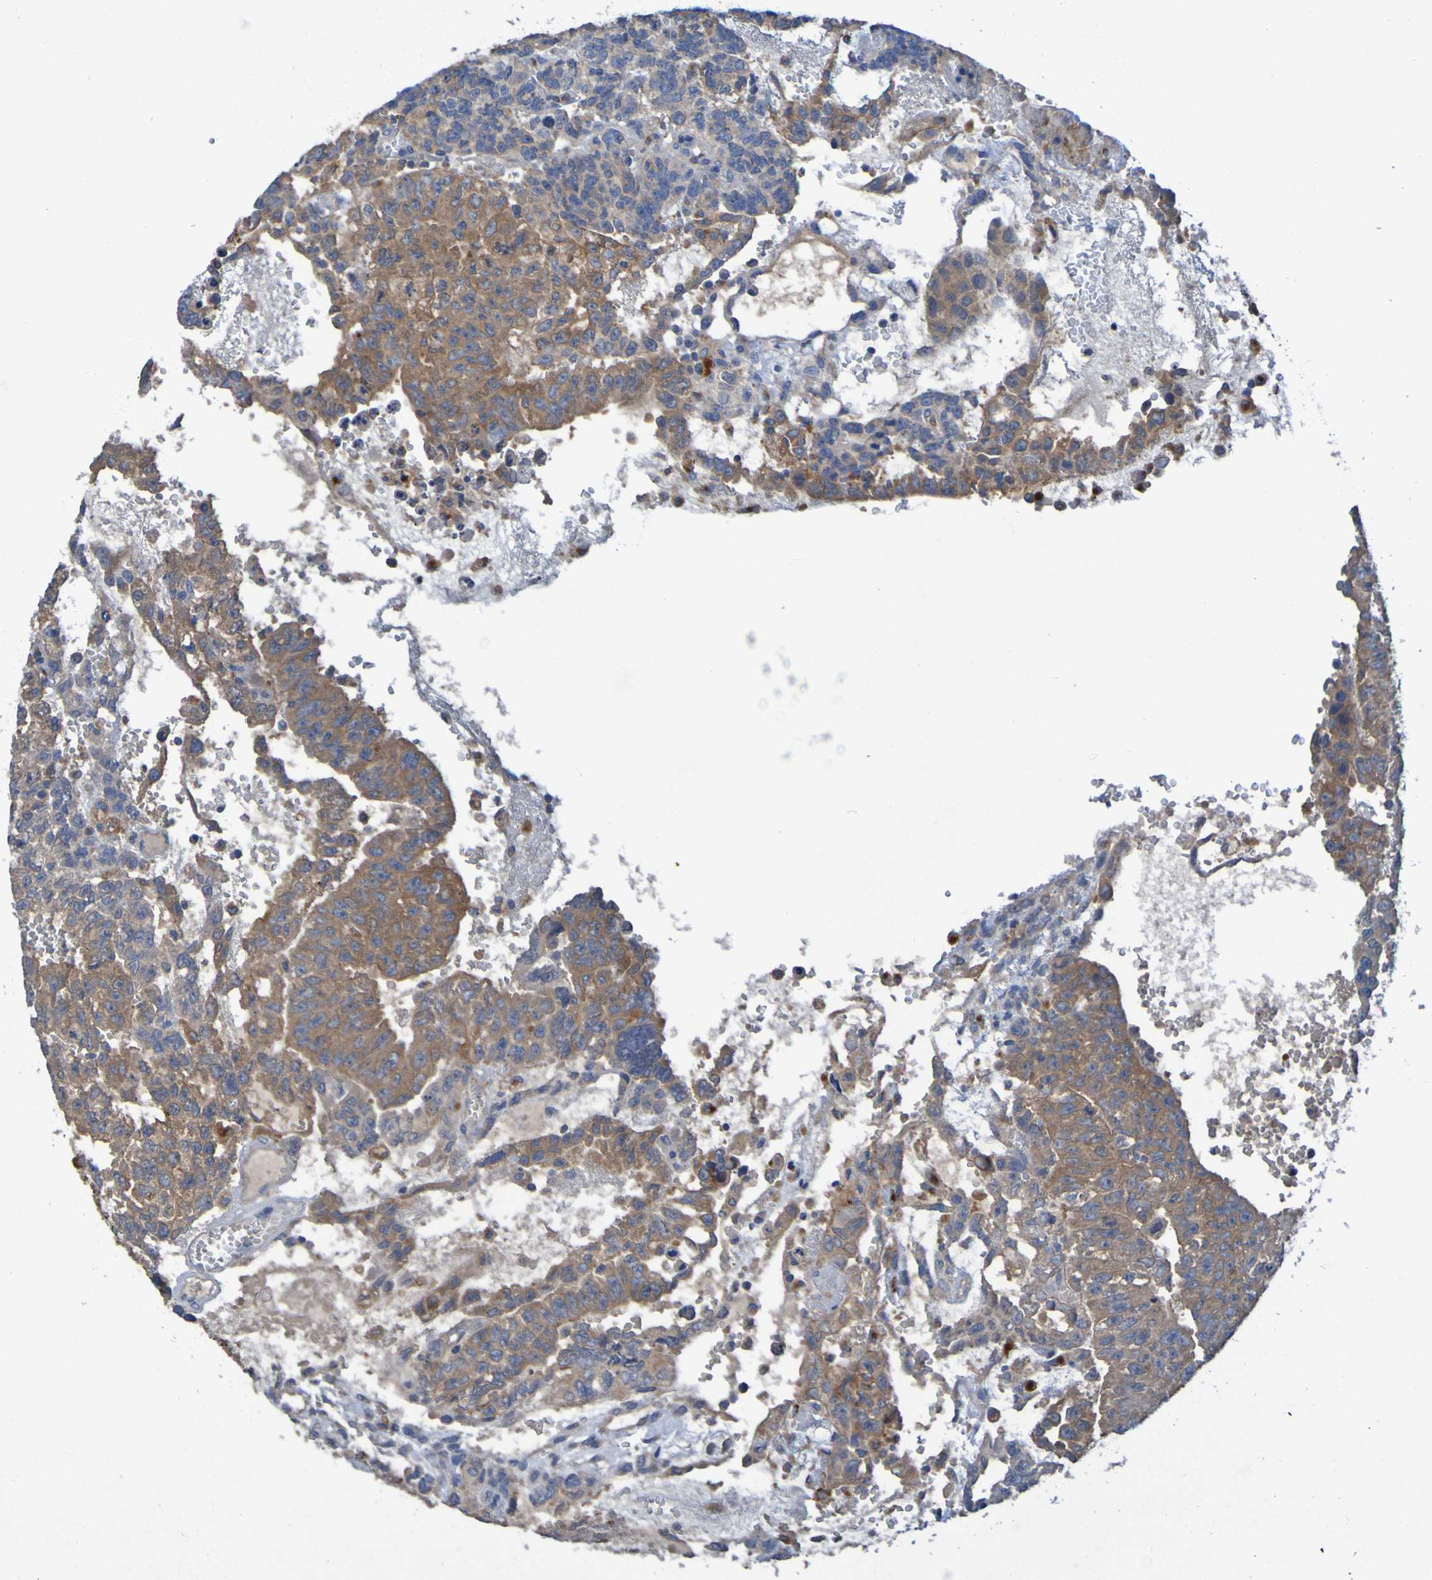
{"staining": {"intensity": "moderate", "quantity": ">75%", "location": "cytoplasmic/membranous"}, "tissue": "testis cancer", "cell_type": "Tumor cells", "image_type": "cancer", "snomed": [{"axis": "morphology", "description": "Seminoma, NOS"}, {"axis": "morphology", "description": "Carcinoma, Embryonal, NOS"}, {"axis": "topography", "description": "Testis"}], "caption": "Testis embryonal carcinoma stained with IHC shows moderate cytoplasmic/membranous expression in approximately >75% of tumor cells.", "gene": "ARHGEF16", "patient": {"sex": "male", "age": 52}}